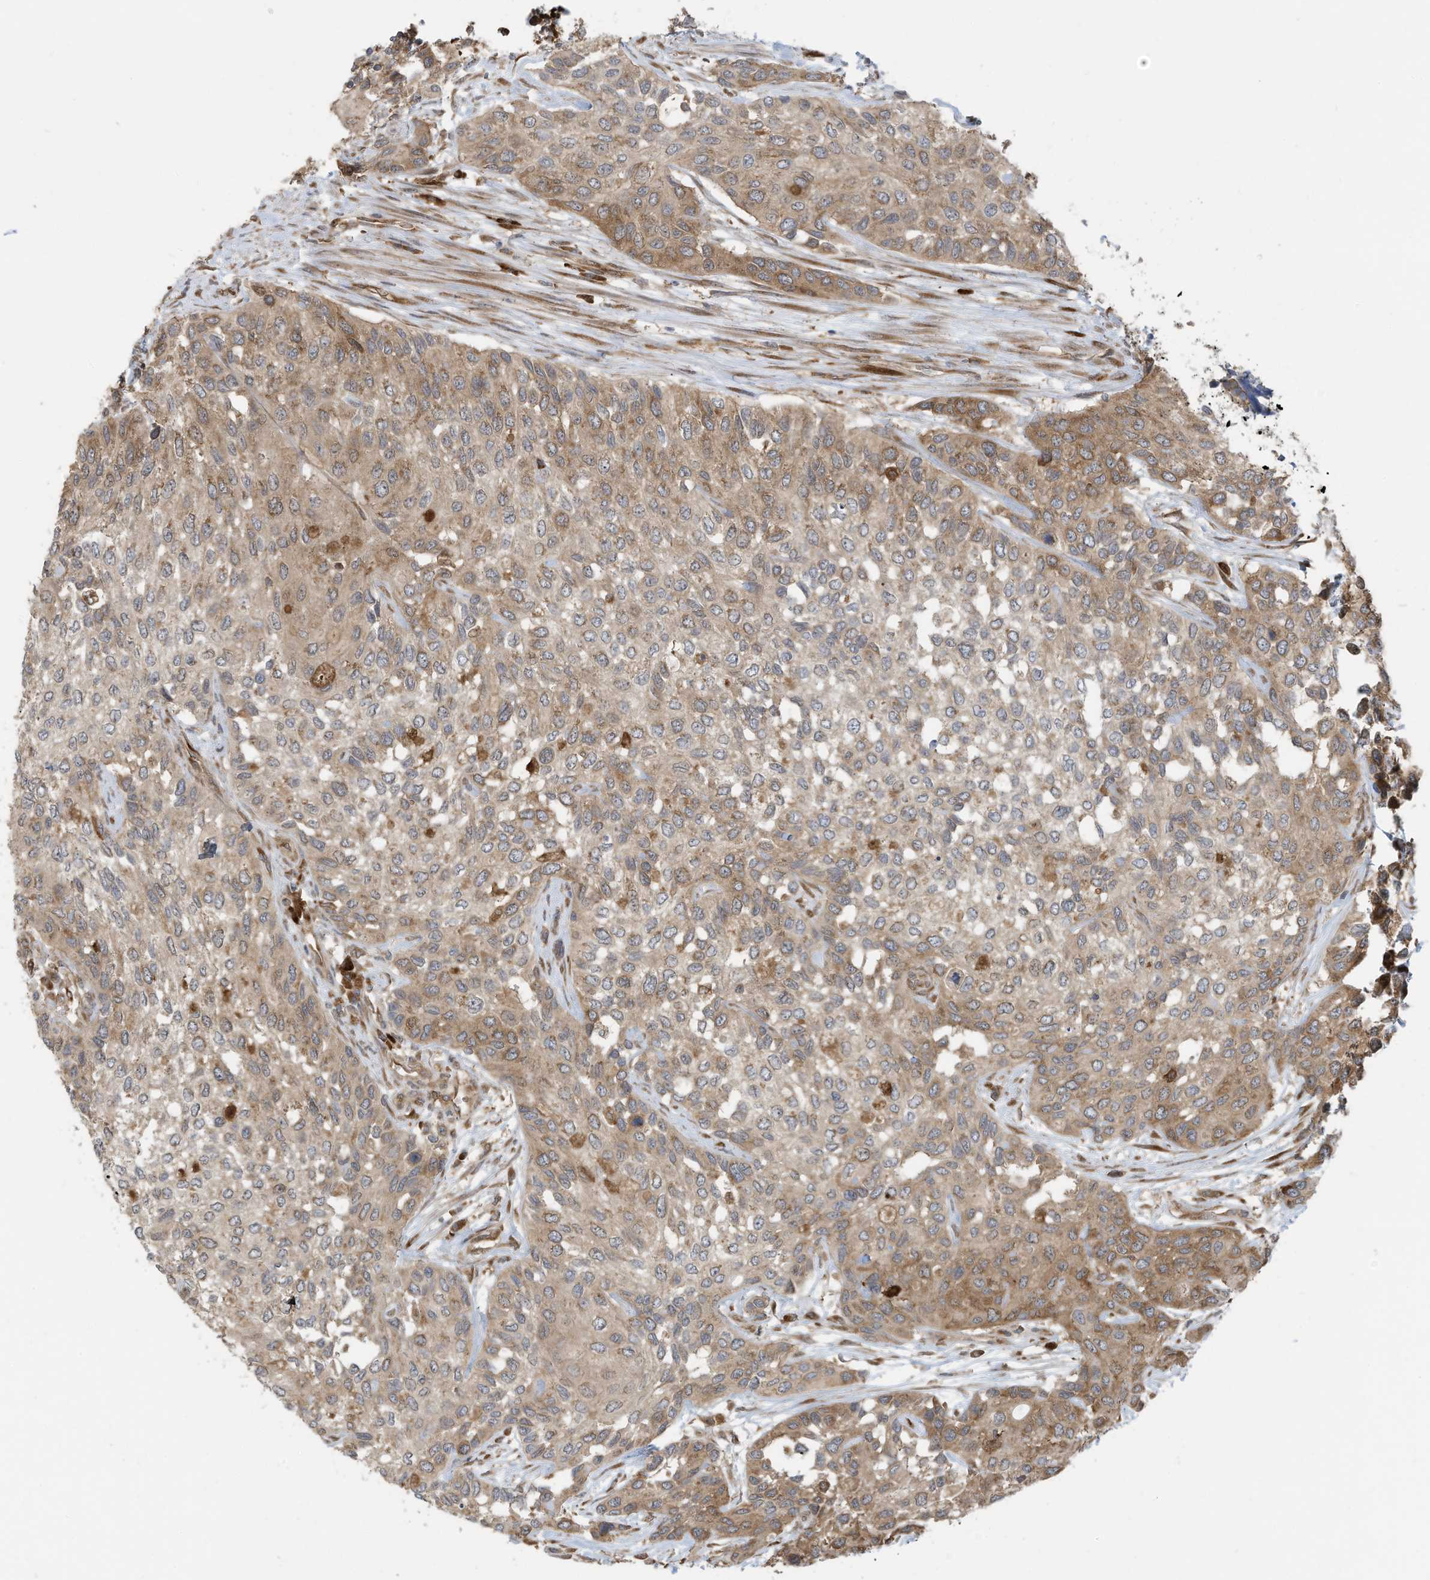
{"staining": {"intensity": "moderate", "quantity": "25%-75%", "location": "cytoplasmic/membranous"}, "tissue": "urothelial cancer", "cell_type": "Tumor cells", "image_type": "cancer", "snomed": [{"axis": "morphology", "description": "Normal tissue, NOS"}, {"axis": "morphology", "description": "Urothelial carcinoma, High grade"}, {"axis": "topography", "description": "Vascular tissue"}, {"axis": "topography", "description": "Urinary bladder"}], "caption": "DAB immunohistochemical staining of urothelial carcinoma (high-grade) demonstrates moderate cytoplasmic/membranous protein positivity in approximately 25%-75% of tumor cells. (IHC, brightfield microscopy, high magnification).", "gene": "USE1", "patient": {"sex": "female", "age": 56}}